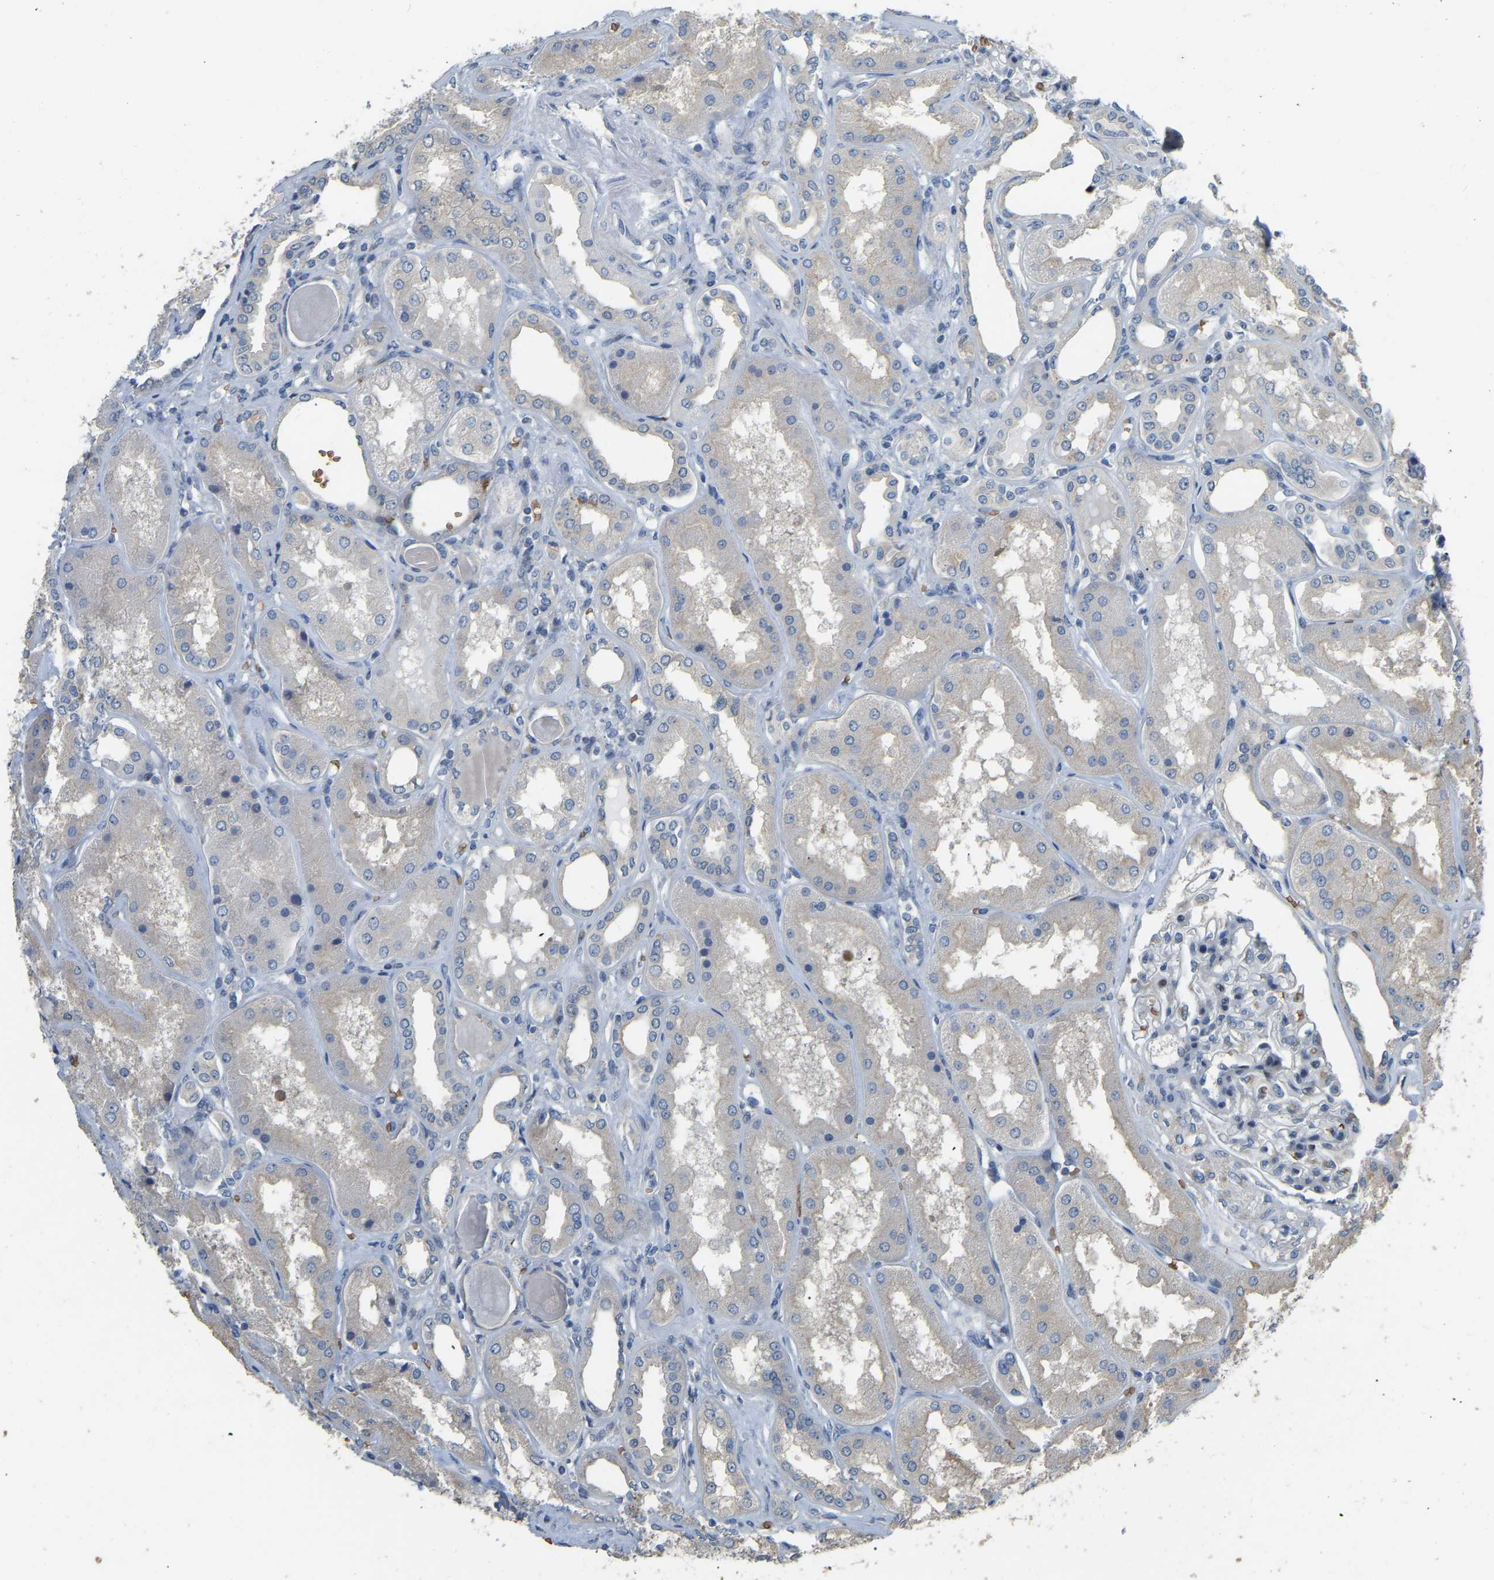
{"staining": {"intensity": "weak", "quantity": "<25%", "location": "cytoplasmic/membranous"}, "tissue": "kidney", "cell_type": "Cells in glomeruli", "image_type": "normal", "snomed": [{"axis": "morphology", "description": "Normal tissue, NOS"}, {"axis": "topography", "description": "Kidney"}], "caption": "DAB (3,3'-diaminobenzidine) immunohistochemical staining of unremarkable human kidney displays no significant expression in cells in glomeruli. (DAB (3,3'-diaminobenzidine) IHC visualized using brightfield microscopy, high magnification).", "gene": "CFAP298", "patient": {"sex": "female", "age": 56}}